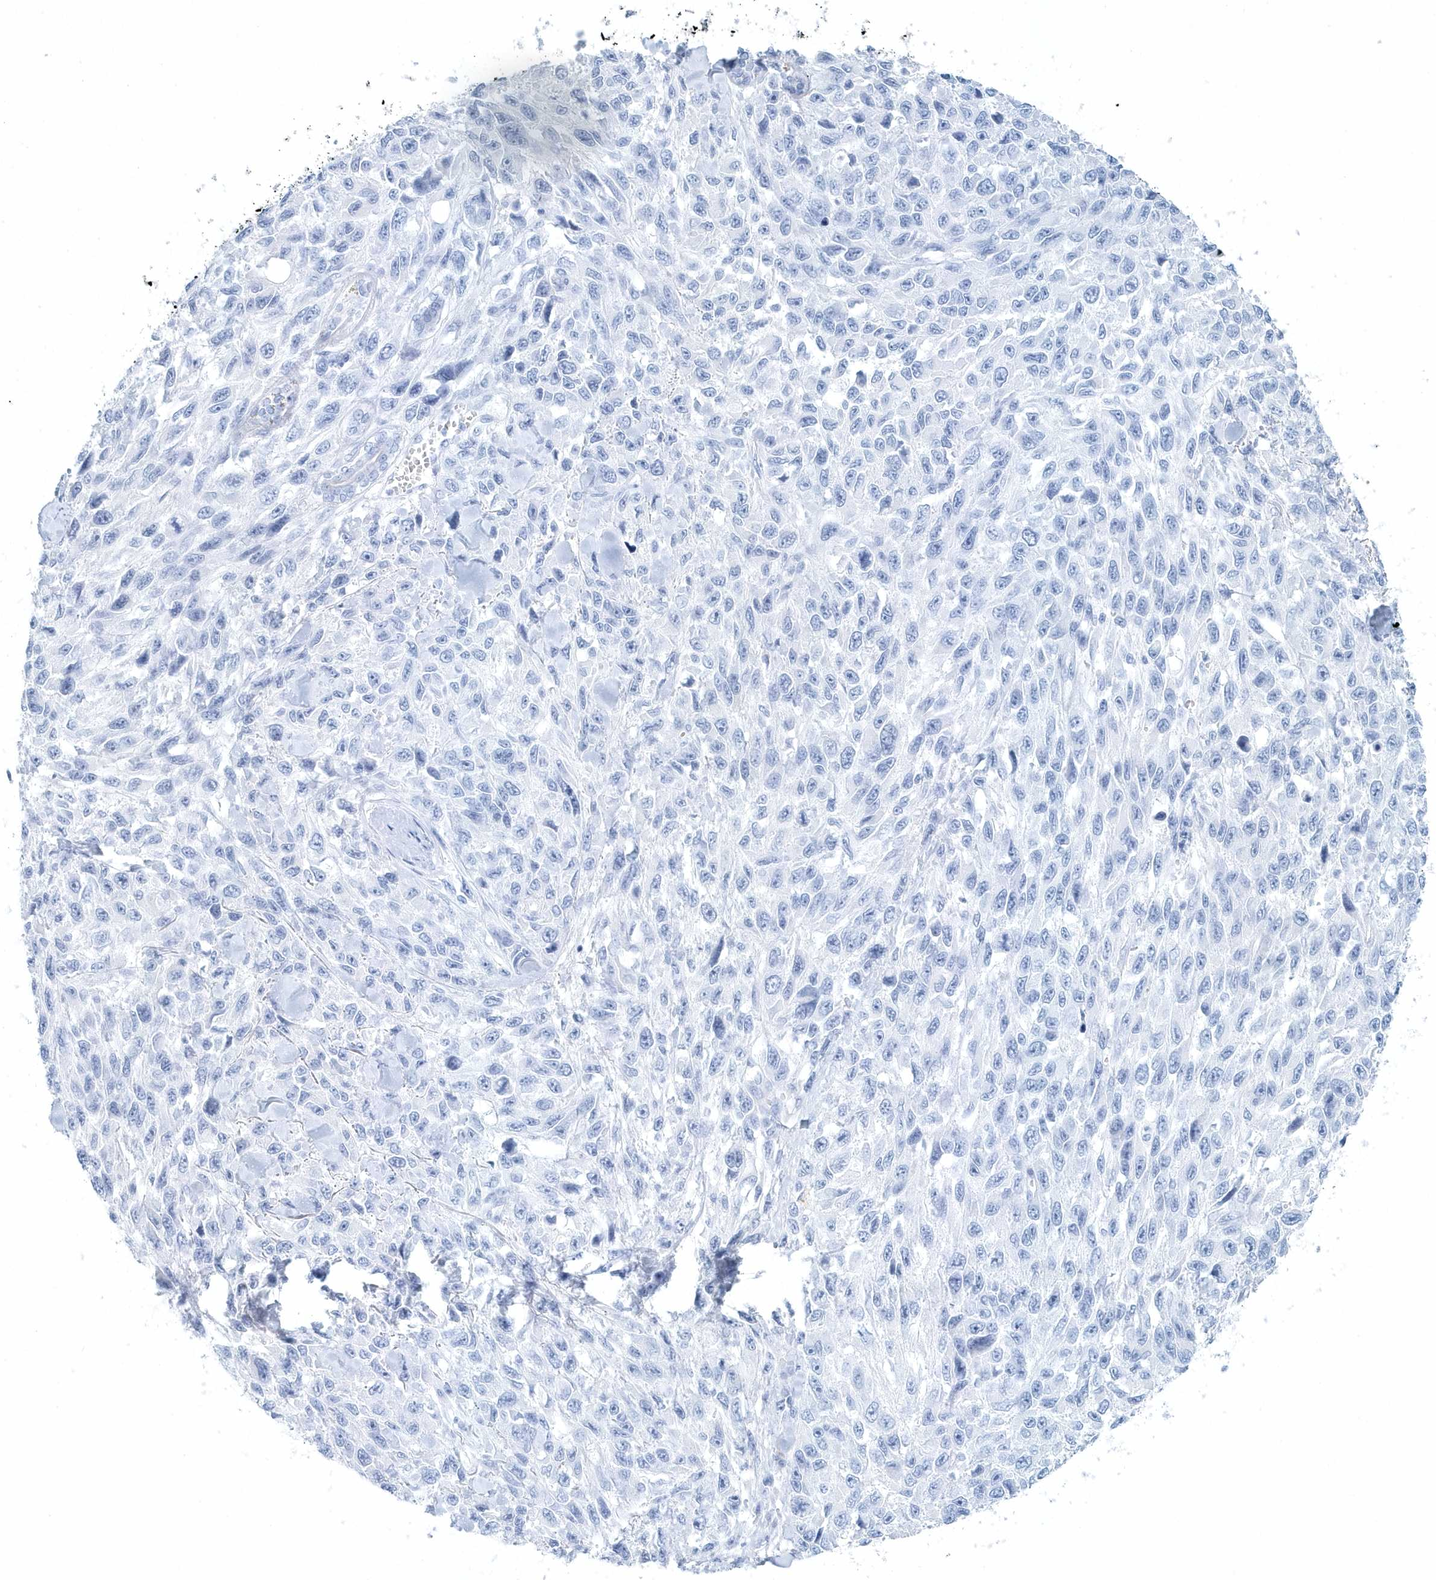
{"staining": {"intensity": "negative", "quantity": "none", "location": "none"}, "tissue": "melanoma", "cell_type": "Tumor cells", "image_type": "cancer", "snomed": [{"axis": "morphology", "description": "Malignant melanoma, NOS"}, {"axis": "topography", "description": "Skin"}], "caption": "The micrograph demonstrates no significant positivity in tumor cells of melanoma.", "gene": "PTPRO", "patient": {"sex": "female", "age": 96}}